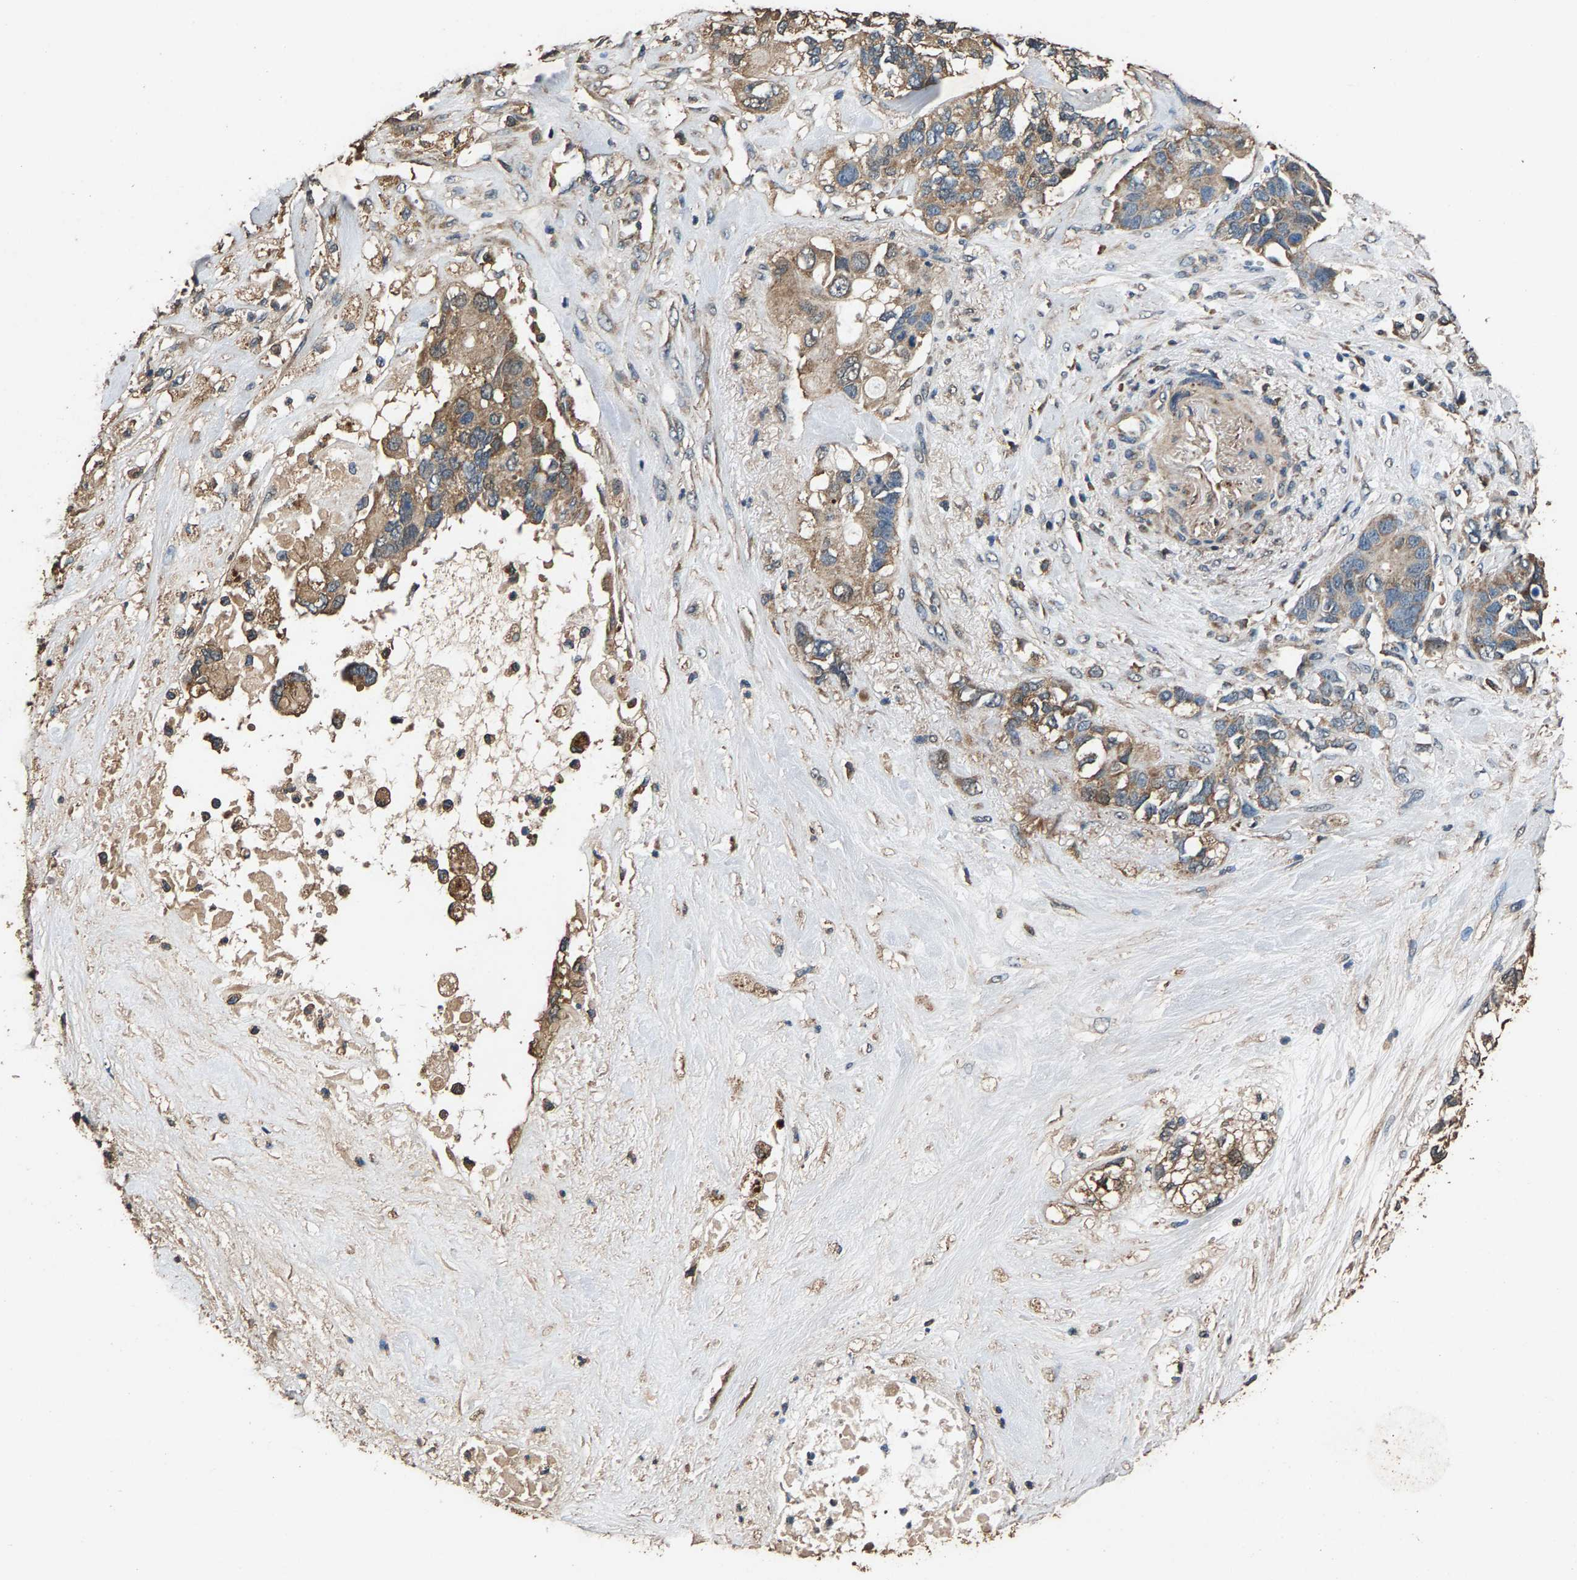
{"staining": {"intensity": "weak", "quantity": ">75%", "location": "cytoplasmic/membranous"}, "tissue": "pancreatic cancer", "cell_type": "Tumor cells", "image_type": "cancer", "snomed": [{"axis": "morphology", "description": "Adenocarcinoma, NOS"}, {"axis": "topography", "description": "Pancreas"}], "caption": "Tumor cells display weak cytoplasmic/membranous positivity in about >75% of cells in pancreatic cancer (adenocarcinoma).", "gene": "MRPL27", "patient": {"sex": "female", "age": 56}}